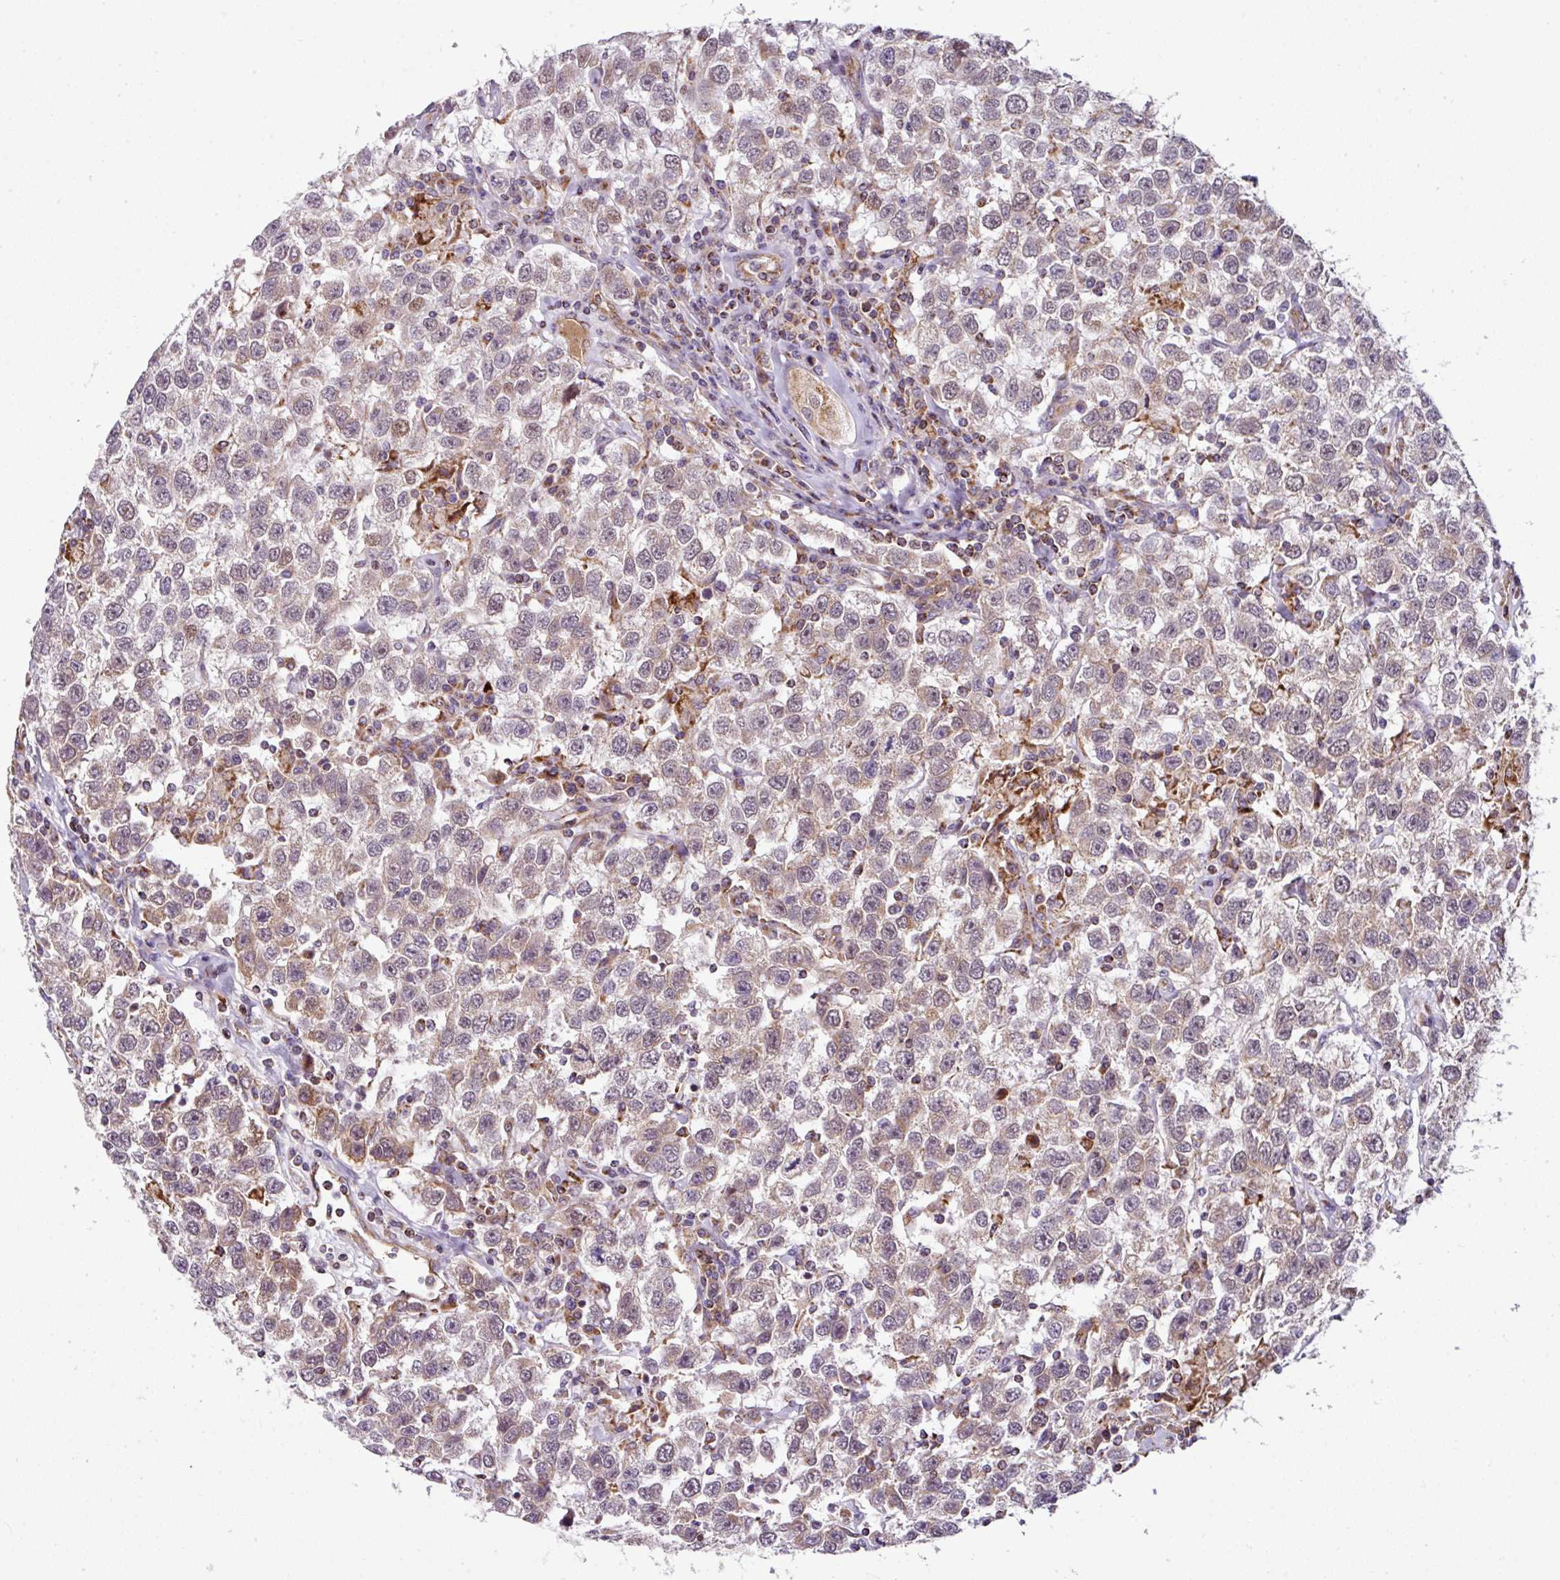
{"staining": {"intensity": "weak", "quantity": "25%-75%", "location": "cytoplasmic/membranous"}, "tissue": "testis cancer", "cell_type": "Tumor cells", "image_type": "cancer", "snomed": [{"axis": "morphology", "description": "Seminoma, NOS"}, {"axis": "topography", "description": "Testis"}], "caption": "Brown immunohistochemical staining in testis seminoma displays weak cytoplasmic/membranous expression in about 25%-75% of tumor cells.", "gene": "PRELID3B", "patient": {"sex": "male", "age": 41}}